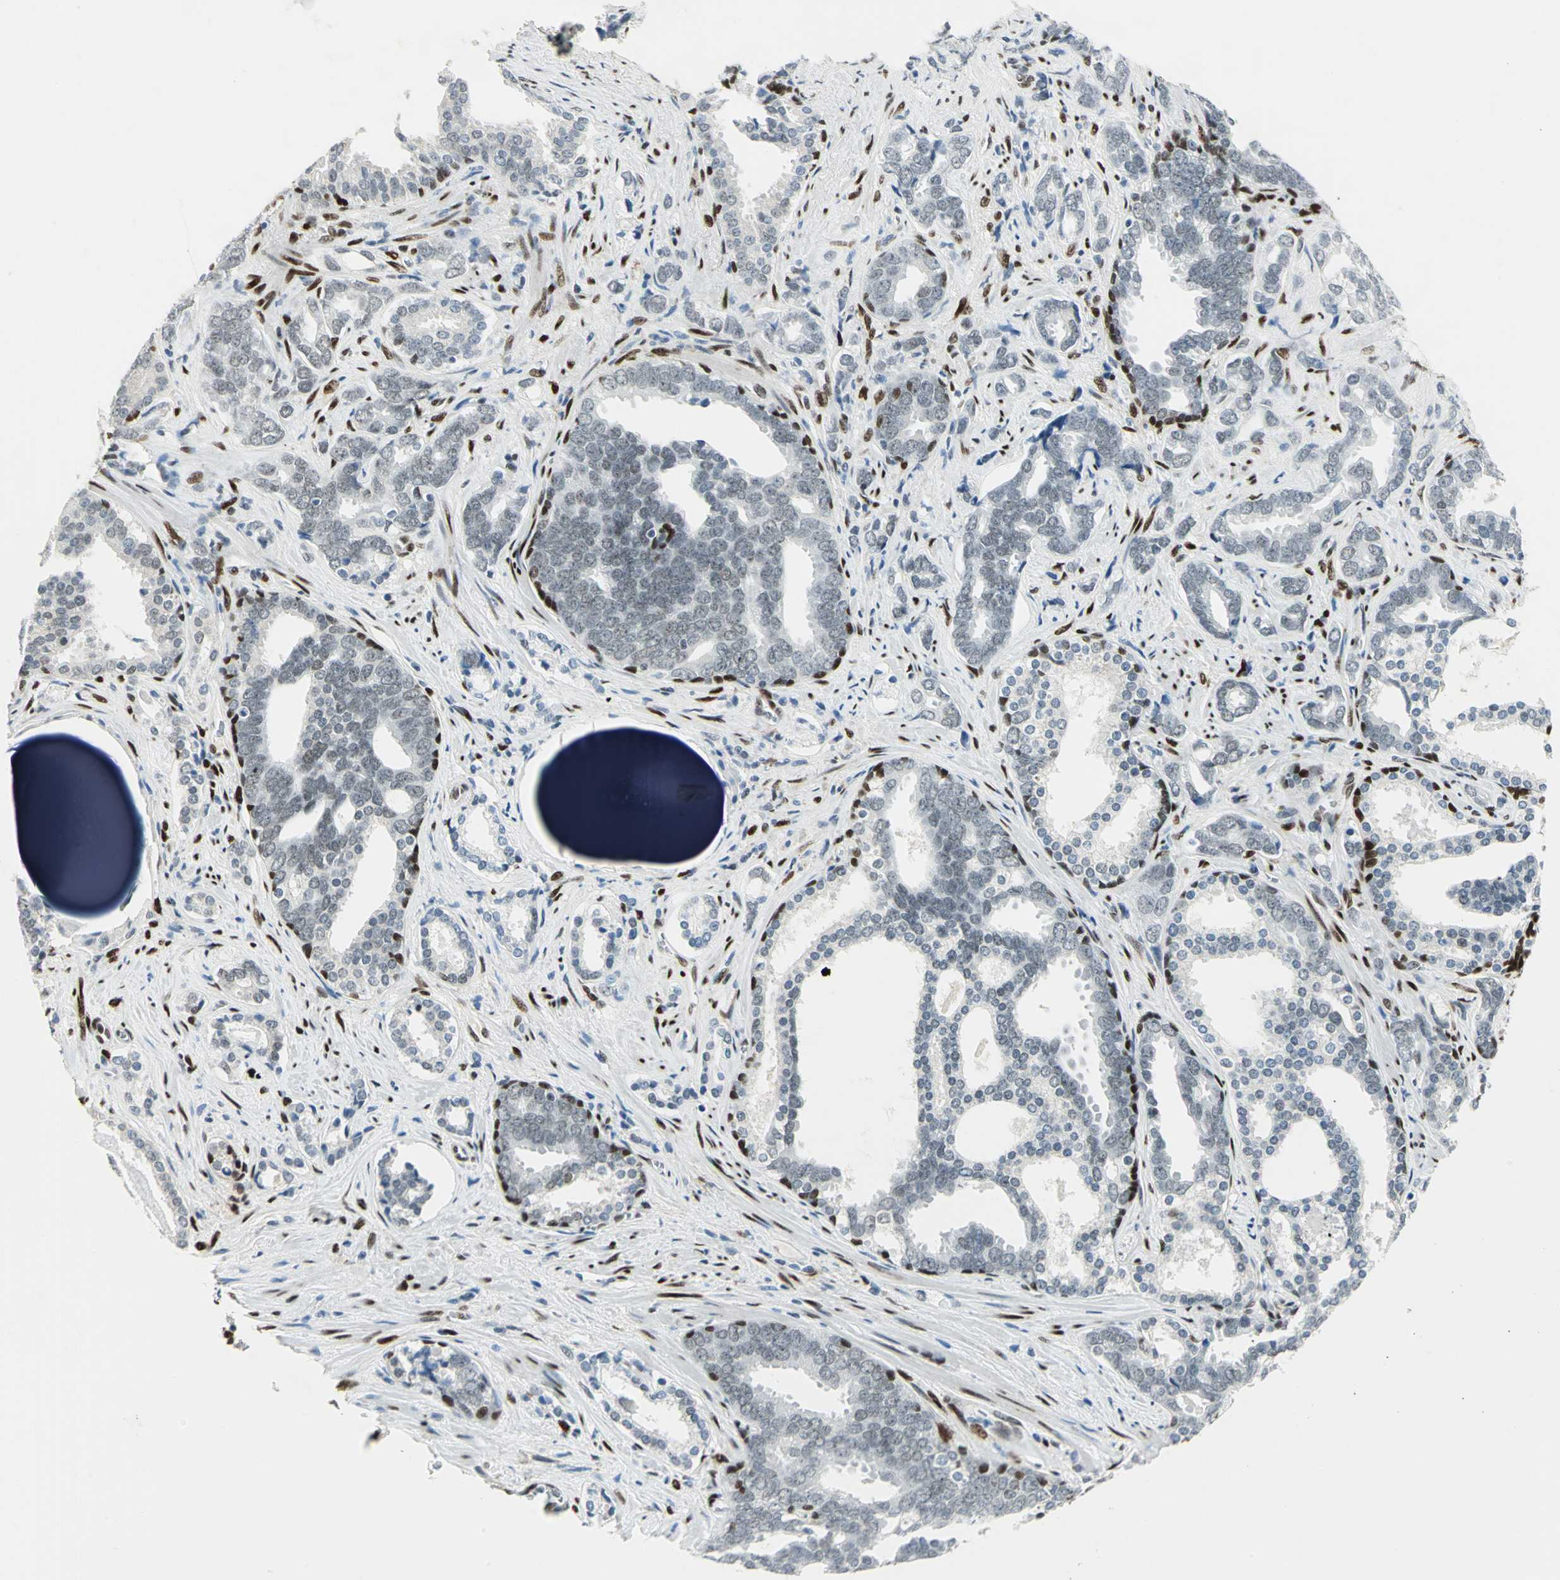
{"staining": {"intensity": "weak", "quantity": ">75%", "location": "nuclear"}, "tissue": "prostate cancer", "cell_type": "Tumor cells", "image_type": "cancer", "snomed": [{"axis": "morphology", "description": "Adenocarcinoma, High grade"}, {"axis": "topography", "description": "Prostate"}], "caption": "Protein positivity by immunohistochemistry (IHC) displays weak nuclear staining in about >75% of tumor cells in prostate cancer (high-grade adenocarcinoma). (DAB IHC, brown staining for protein, blue staining for nuclei).", "gene": "MEIS2", "patient": {"sex": "male", "age": 67}}